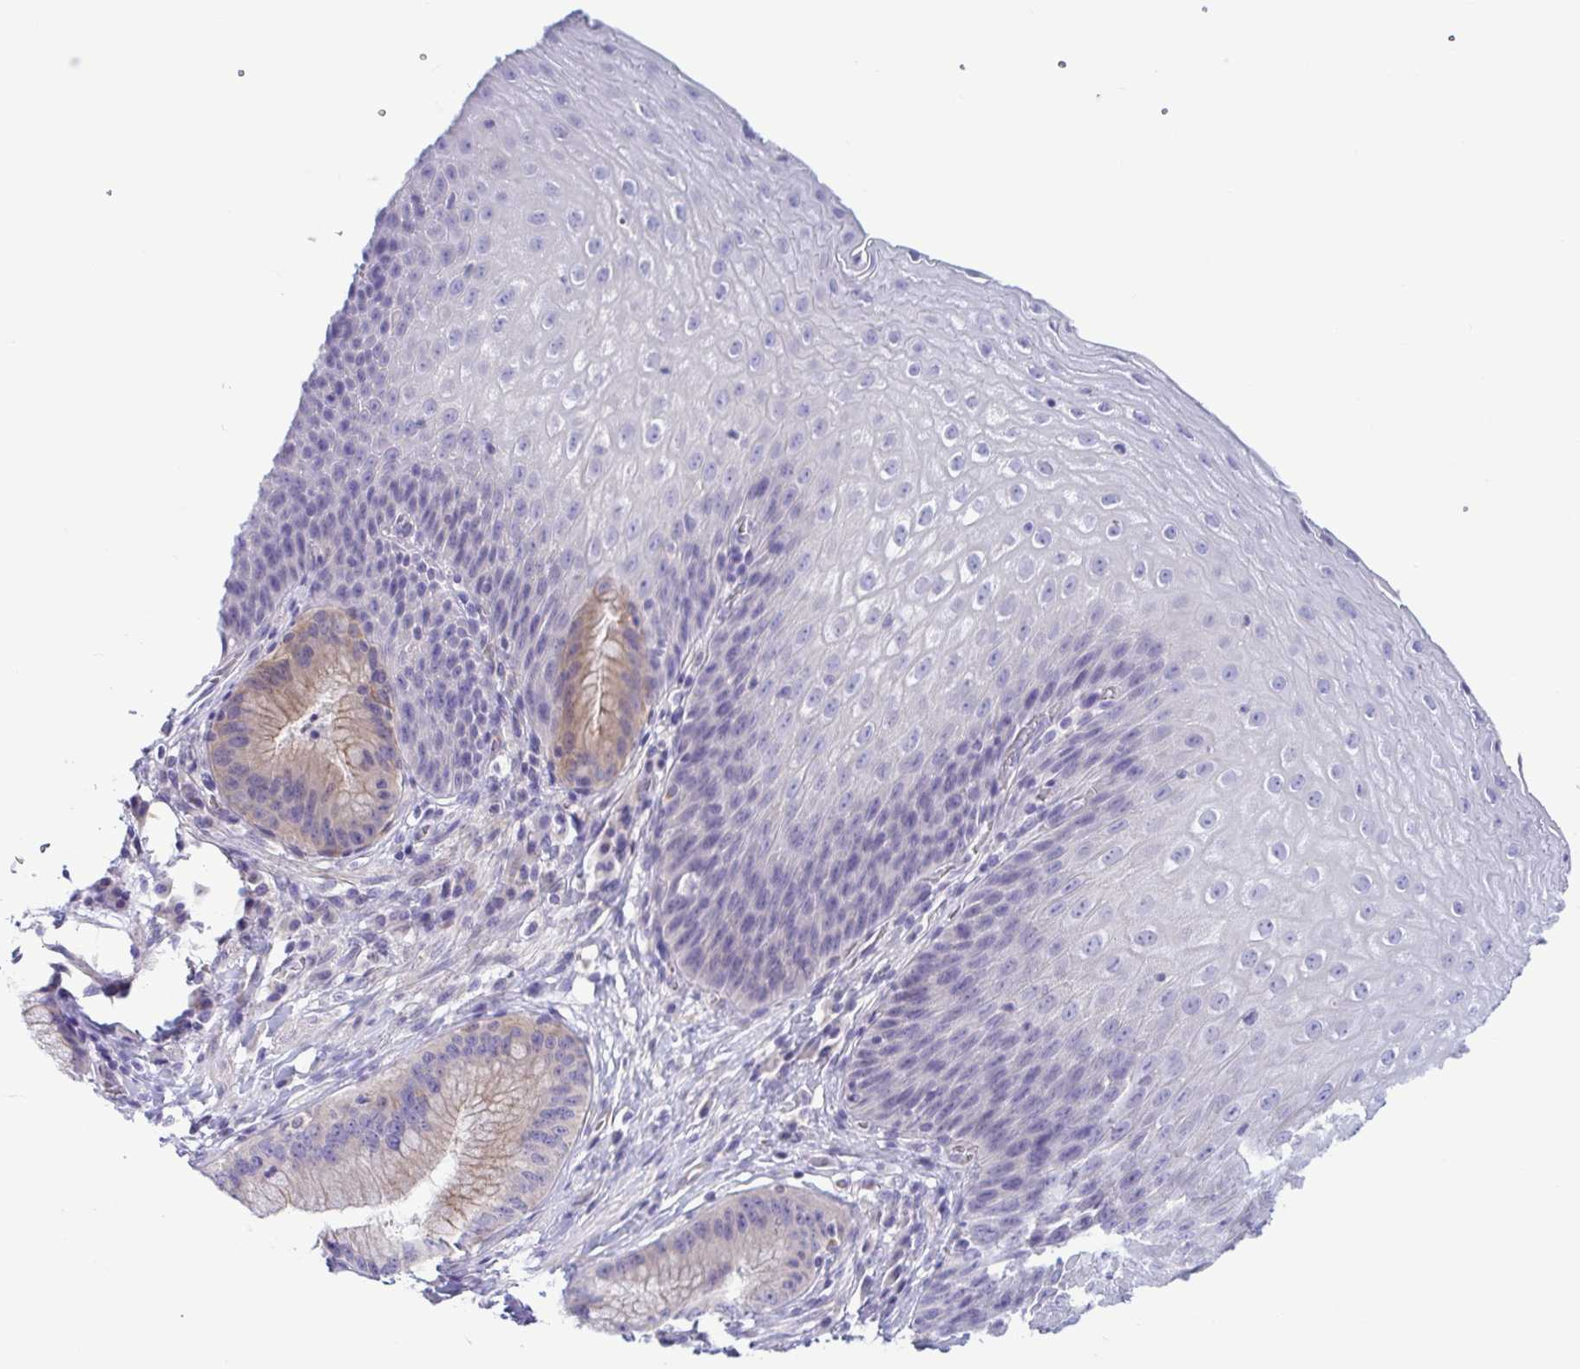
{"staining": {"intensity": "negative", "quantity": "none", "location": "none"}, "tissue": "esophagus", "cell_type": "Squamous epithelial cells", "image_type": "normal", "snomed": [{"axis": "morphology", "description": "Normal tissue, NOS"}, {"axis": "topography", "description": "Esophagus"}], "caption": "The image reveals no staining of squamous epithelial cells in unremarkable esophagus.", "gene": "TNNI2", "patient": {"sex": "female", "age": 61}}